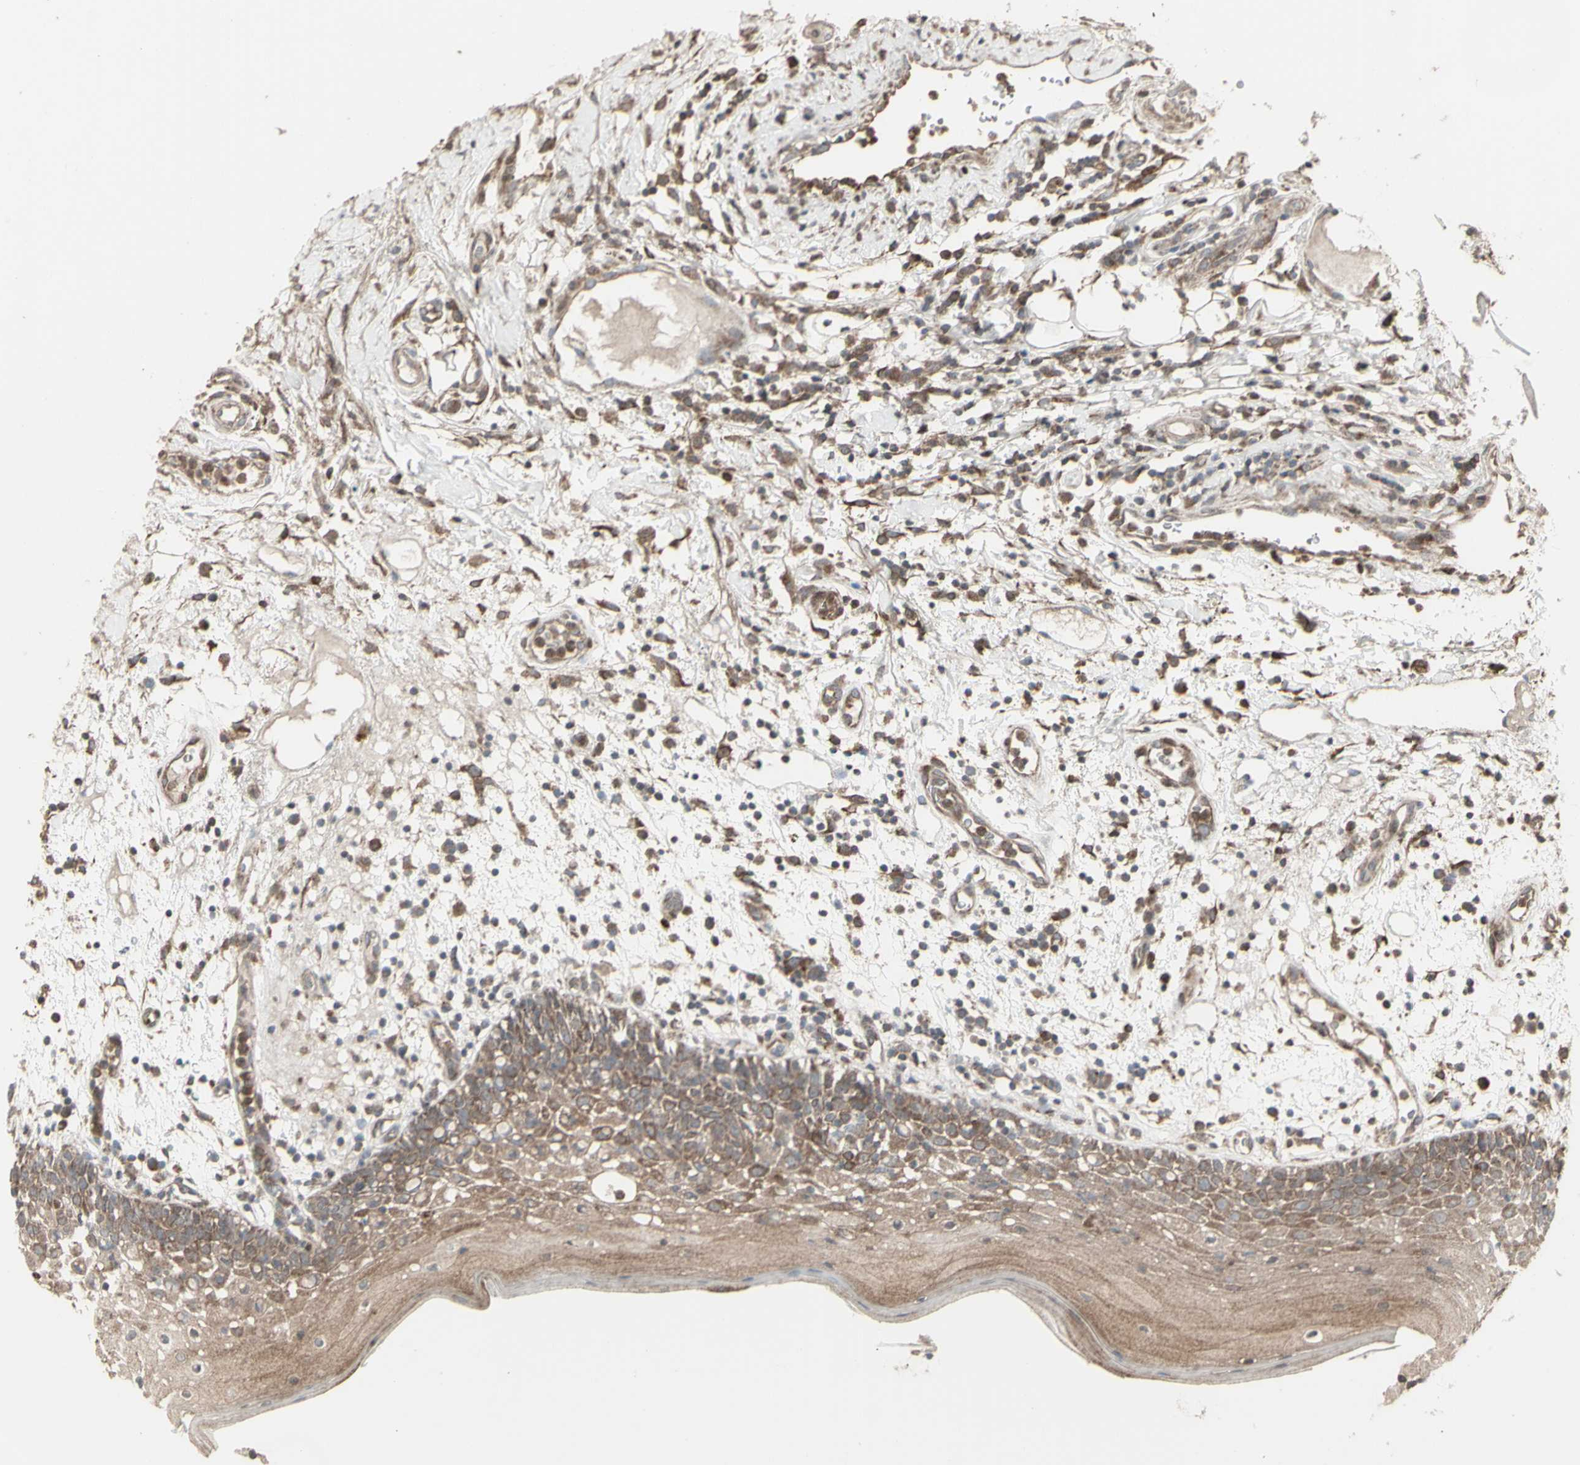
{"staining": {"intensity": "moderate", "quantity": ">75%", "location": "cytoplasmic/membranous"}, "tissue": "oral mucosa", "cell_type": "Squamous epithelial cells", "image_type": "normal", "snomed": [{"axis": "morphology", "description": "Normal tissue, NOS"}, {"axis": "morphology", "description": "Squamous cell carcinoma, NOS"}, {"axis": "topography", "description": "Skeletal muscle"}, {"axis": "topography", "description": "Oral tissue"}], "caption": "Immunohistochemical staining of benign oral mucosa shows medium levels of moderate cytoplasmic/membranous staining in about >75% of squamous epithelial cells.", "gene": "RNASEL", "patient": {"sex": "male", "age": 71}}